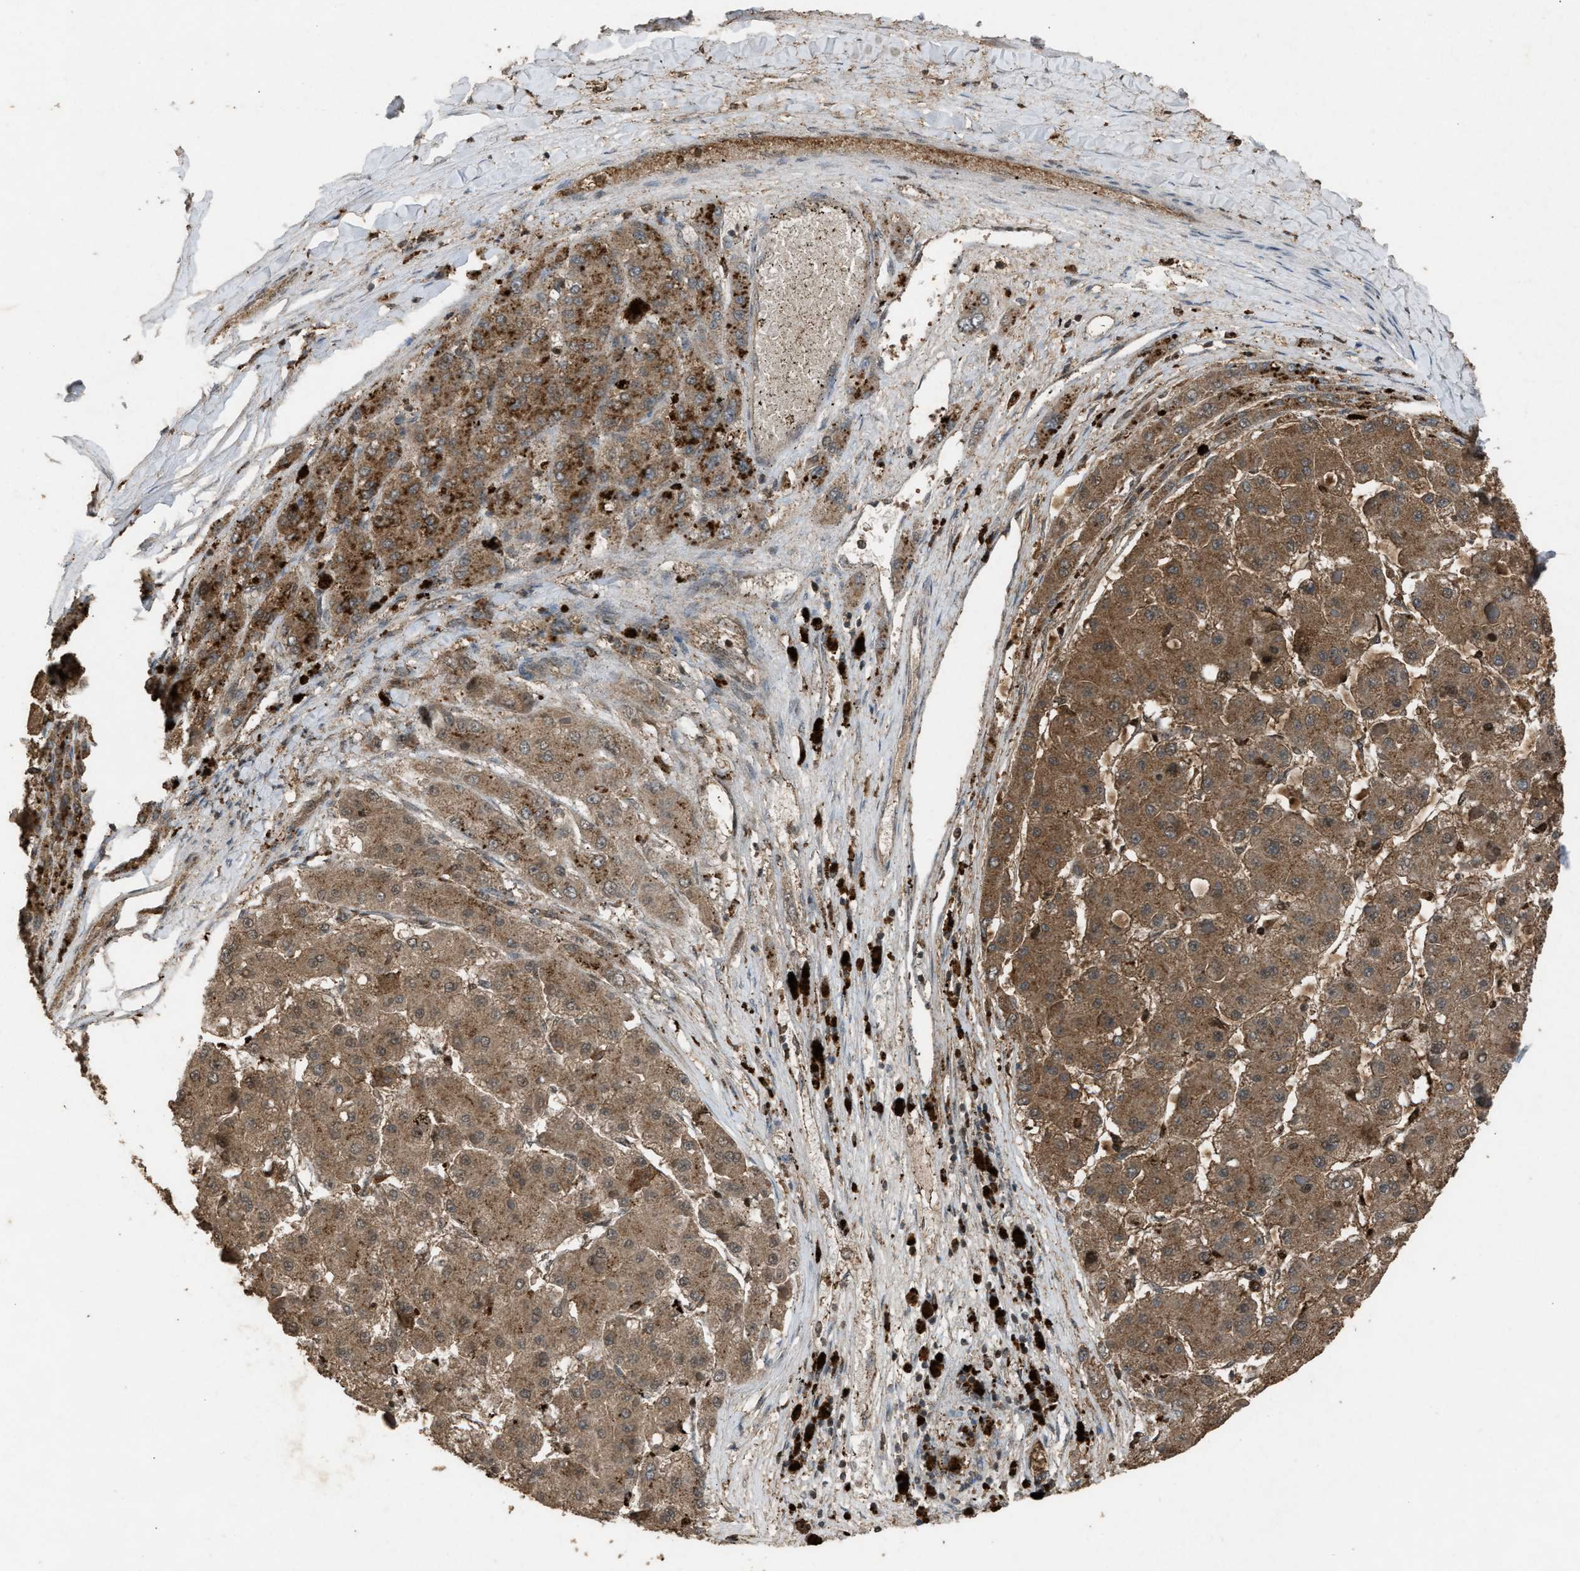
{"staining": {"intensity": "moderate", "quantity": ">75%", "location": "cytoplasmic/membranous"}, "tissue": "liver cancer", "cell_type": "Tumor cells", "image_type": "cancer", "snomed": [{"axis": "morphology", "description": "Carcinoma, Hepatocellular, NOS"}, {"axis": "topography", "description": "Liver"}], "caption": "Hepatocellular carcinoma (liver) stained with DAB (3,3'-diaminobenzidine) immunohistochemistry (IHC) shows medium levels of moderate cytoplasmic/membranous expression in about >75% of tumor cells. The staining was performed using DAB (3,3'-diaminobenzidine), with brown indicating positive protein expression. Nuclei are stained blue with hematoxylin.", "gene": "PSMD1", "patient": {"sex": "female", "age": 73}}